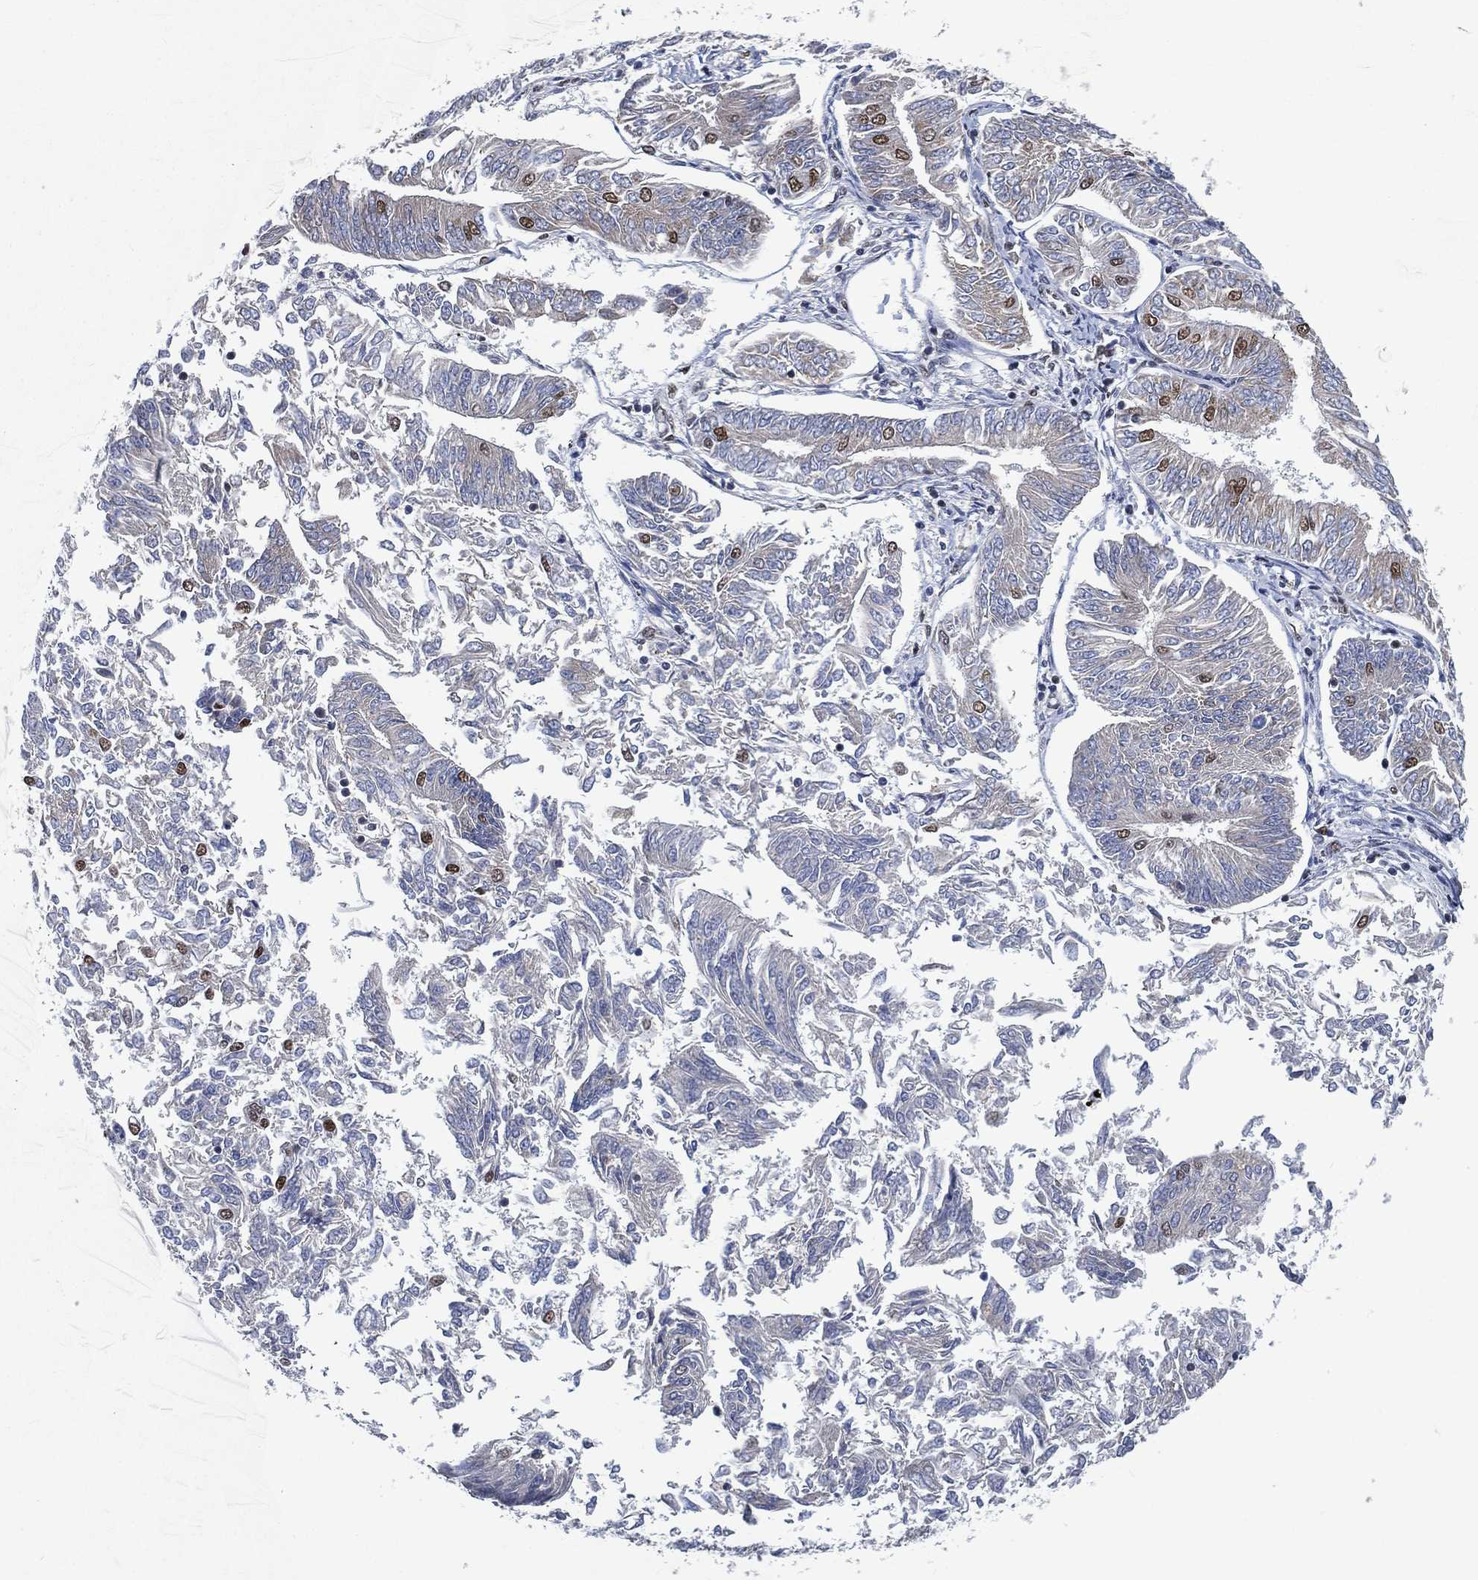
{"staining": {"intensity": "negative", "quantity": "none", "location": "none"}, "tissue": "endometrial cancer", "cell_type": "Tumor cells", "image_type": "cancer", "snomed": [{"axis": "morphology", "description": "Adenocarcinoma, NOS"}, {"axis": "topography", "description": "Endometrium"}], "caption": "The image reveals no staining of tumor cells in endometrial cancer.", "gene": "YLPM1", "patient": {"sex": "female", "age": 58}}